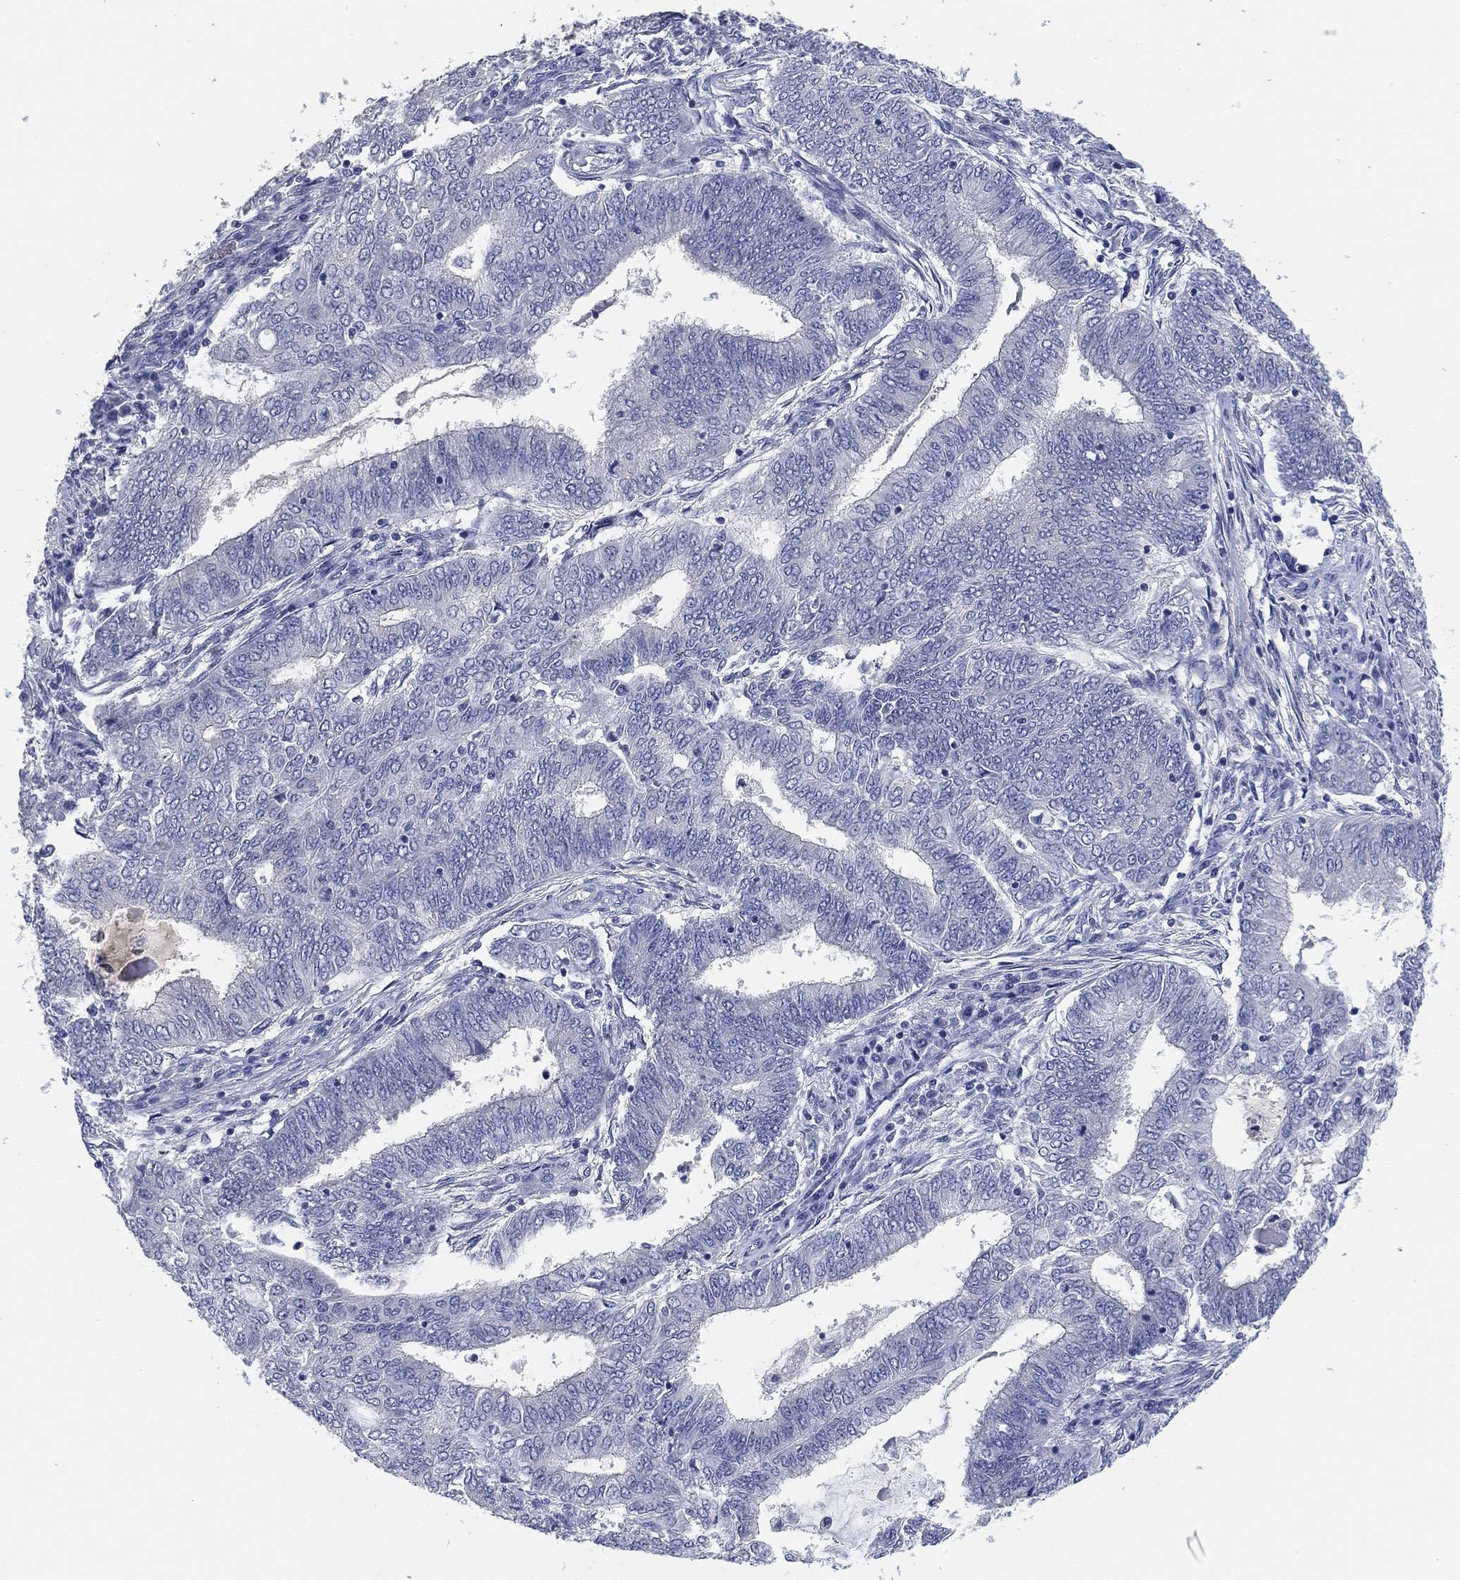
{"staining": {"intensity": "negative", "quantity": "none", "location": "none"}, "tissue": "endometrial cancer", "cell_type": "Tumor cells", "image_type": "cancer", "snomed": [{"axis": "morphology", "description": "Adenocarcinoma, NOS"}, {"axis": "topography", "description": "Endometrium"}], "caption": "The micrograph demonstrates no staining of tumor cells in endometrial adenocarcinoma.", "gene": "CLUL1", "patient": {"sex": "female", "age": 62}}